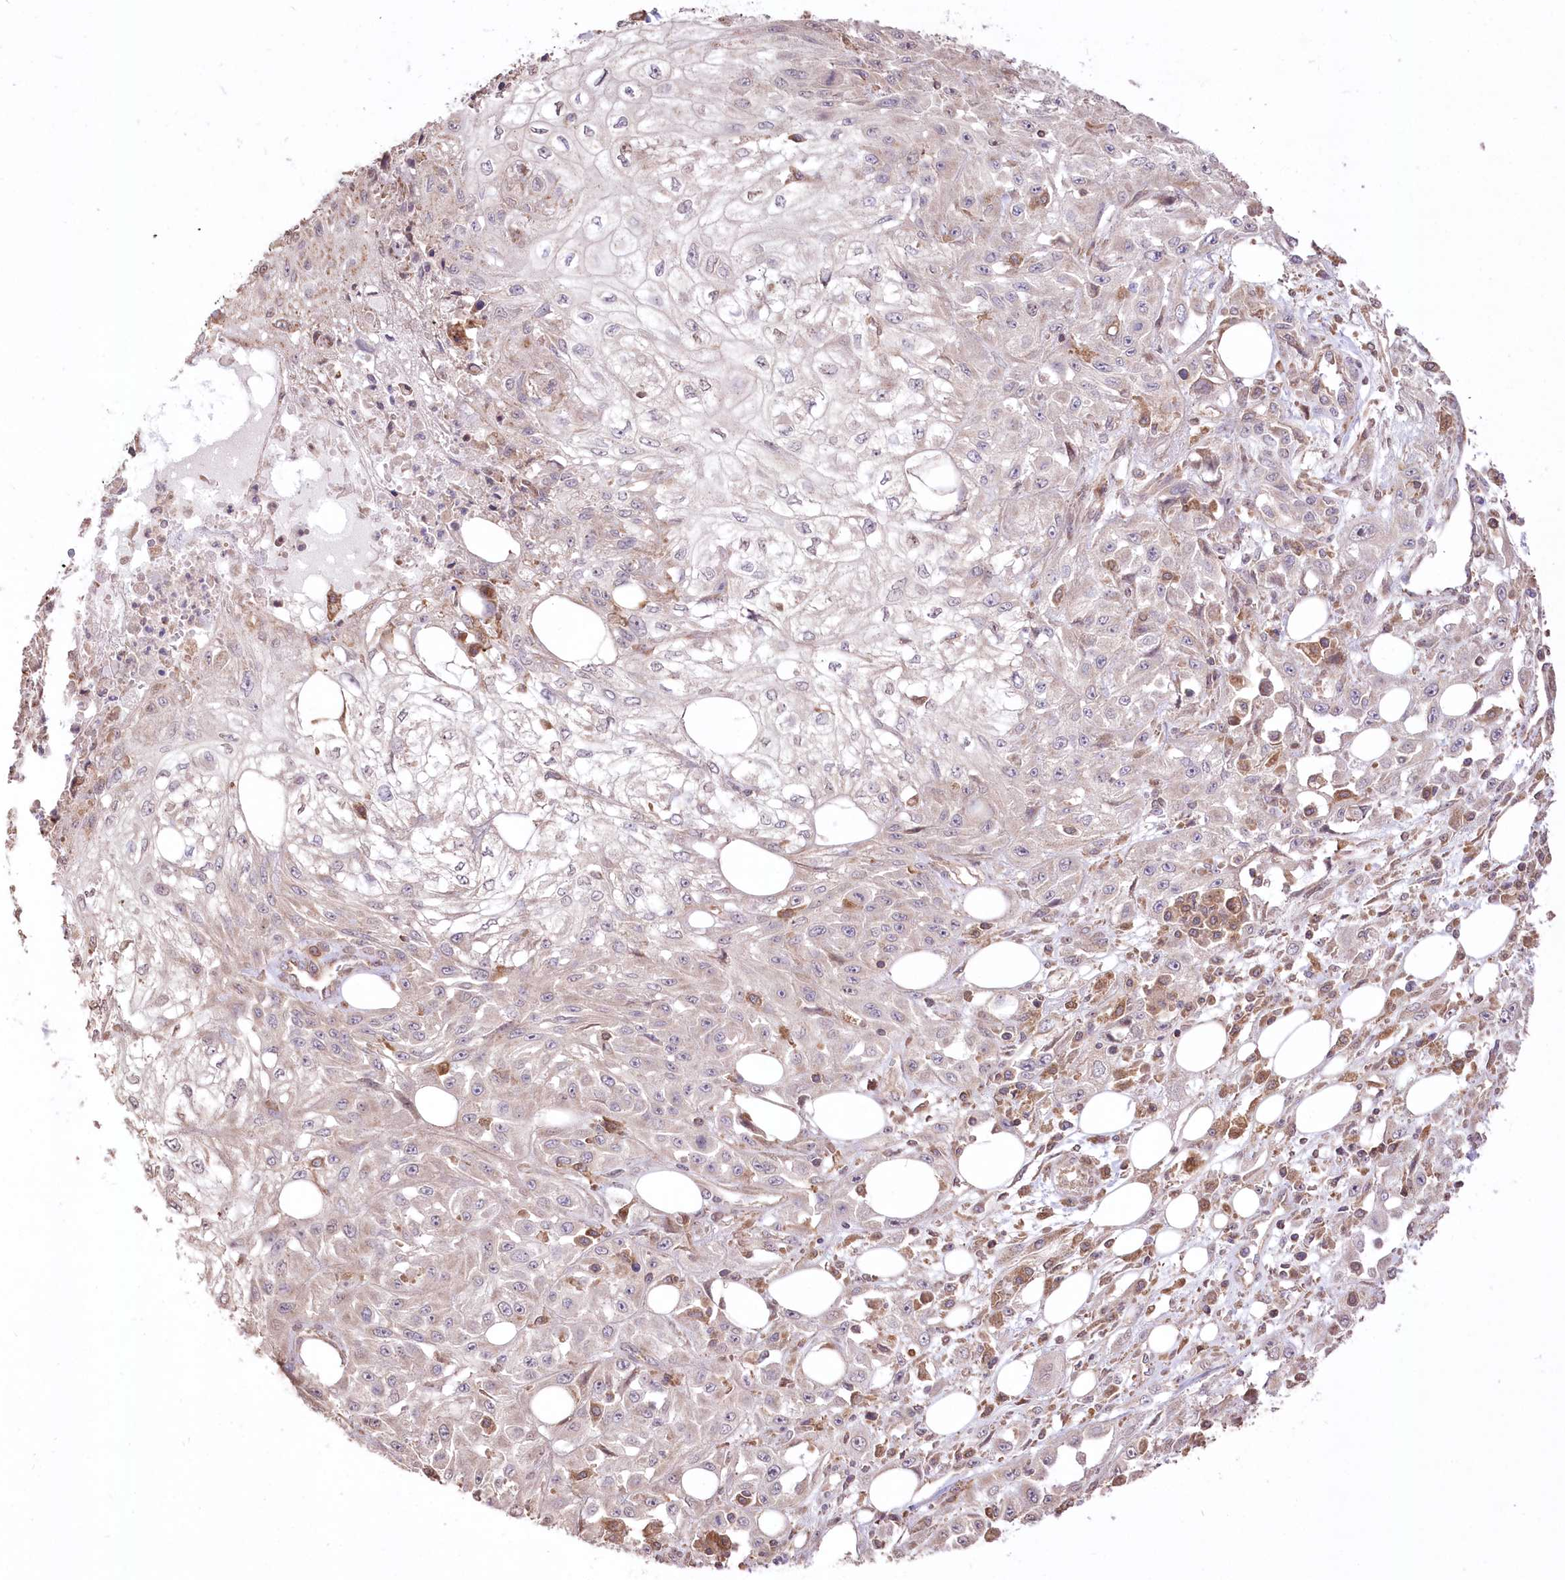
{"staining": {"intensity": "negative", "quantity": "none", "location": "none"}, "tissue": "skin cancer", "cell_type": "Tumor cells", "image_type": "cancer", "snomed": [{"axis": "morphology", "description": "Squamous cell carcinoma, NOS"}, {"axis": "morphology", "description": "Squamous cell carcinoma, metastatic, NOS"}, {"axis": "topography", "description": "Skin"}, {"axis": "topography", "description": "Lymph node"}], "caption": "This photomicrograph is of metastatic squamous cell carcinoma (skin) stained with immunohistochemistry to label a protein in brown with the nuclei are counter-stained blue. There is no expression in tumor cells. (DAB (3,3'-diaminobenzidine) immunohistochemistry, high magnification).", "gene": "XYLB", "patient": {"sex": "male", "age": 75}}